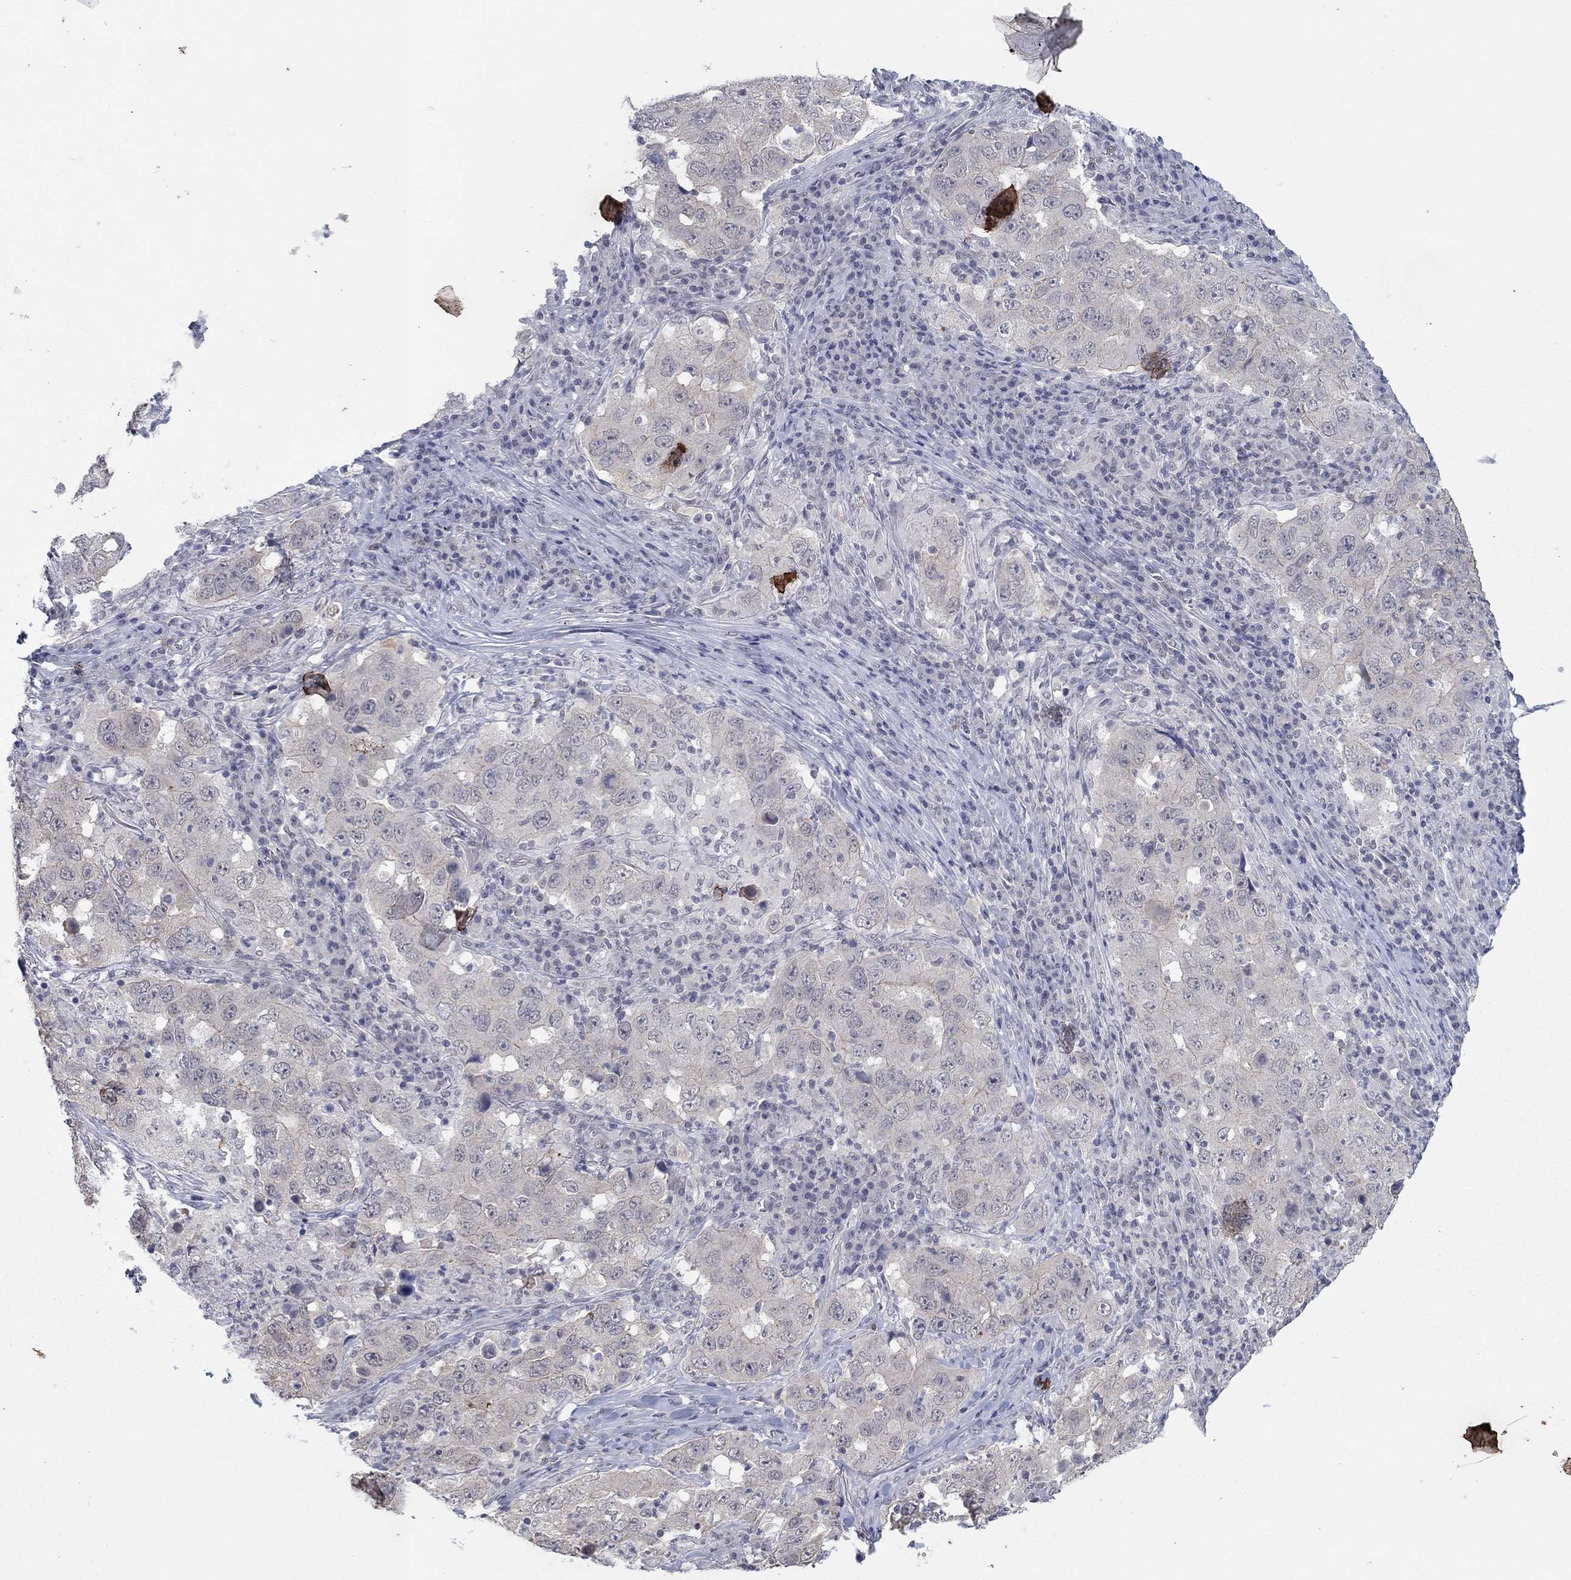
{"staining": {"intensity": "negative", "quantity": "none", "location": "none"}, "tissue": "lung cancer", "cell_type": "Tumor cells", "image_type": "cancer", "snomed": [{"axis": "morphology", "description": "Adenocarcinoma, NOS"}, {"axis": "topography", "description": "Lung"}], "caption": "This is a histopathology image of IHC staining of lung adenocarcinoma, which shows no positivity in tumor cells.", "gene": "SLC22A2", "patient": {"sex": "male", "age": 73}}